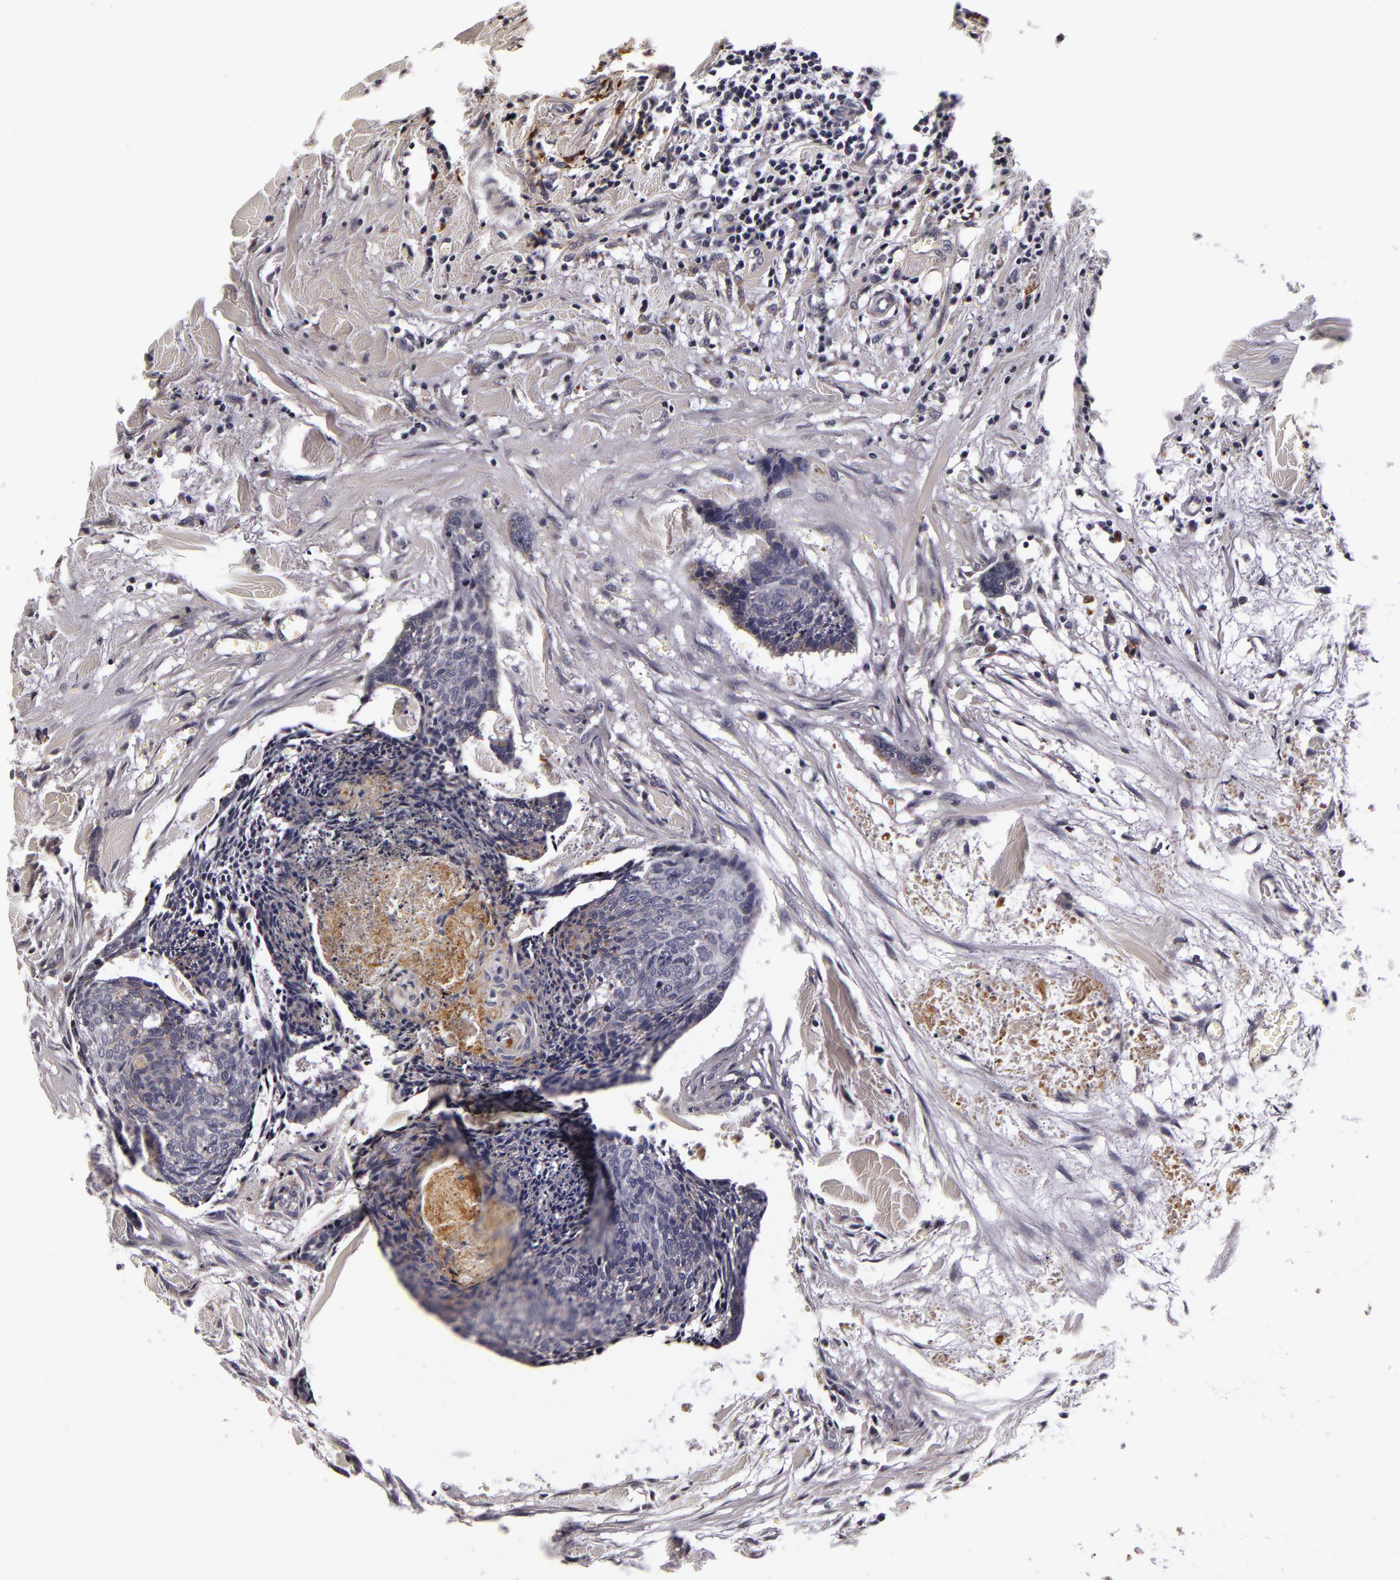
{"staining": {"intensity": "negative", "quantity": "none", "location": "none"}, "tissue": "head and neck cancer", "cell_type": "Tumor cells", "image_type": "cancer", "snomed": [{"axis": "morphology", "description": "Squamous cell carcinoma, NOS"}, {"axis": "topography", "description": "Salivary gland"}, {"axis": "topography", "description": "Head-Neck"}], "caption": "Tumor cells are negative for brown protein staining in head and neck squamous cell carcinoma.", "gene": "LGALS3BP", "patient": {"sex": "male", "age": 70}}